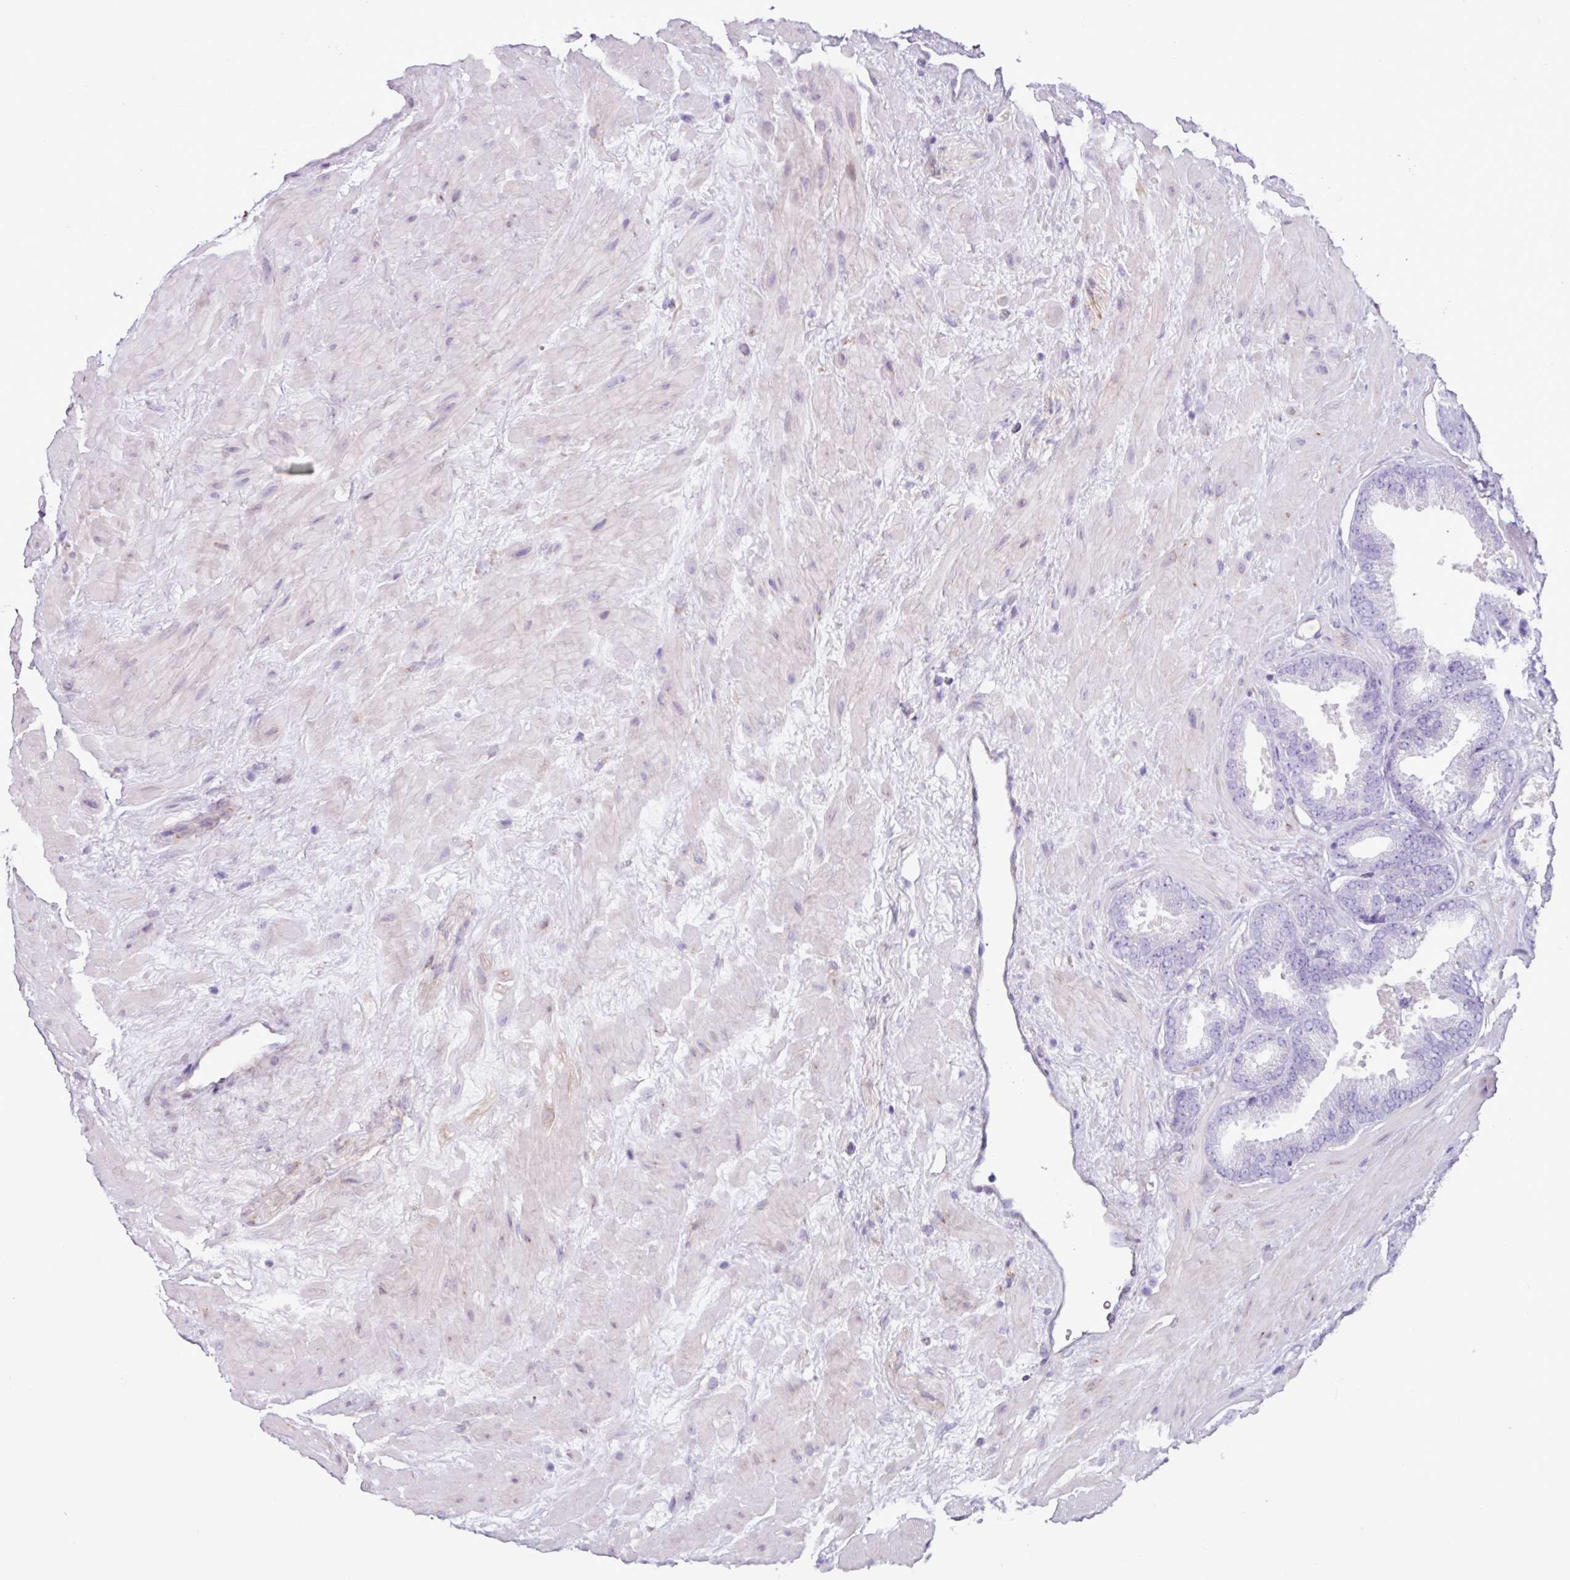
{"staining": {"intensity": "negative", "quantity": "none", "location": "none"}, "tissue": "prostate cancer", "cell_type": "Tumor cells", "image_type": "cancer", "snomed": [{"axis": "morphology", "description": "Adenocarcinoma, Low grade"}, {"axis": "topography", "description": "Prostate"}], "caption": "IHC image of neoplastic tissue: low-grade adenocarcinoma (prostate) stained with DAB (3,3'-diaminobenzidine) exhibits no significant protein expression in tumor cells.", "gene": "PPP1R35", "patient": {"sex": "male", "age": 62}}